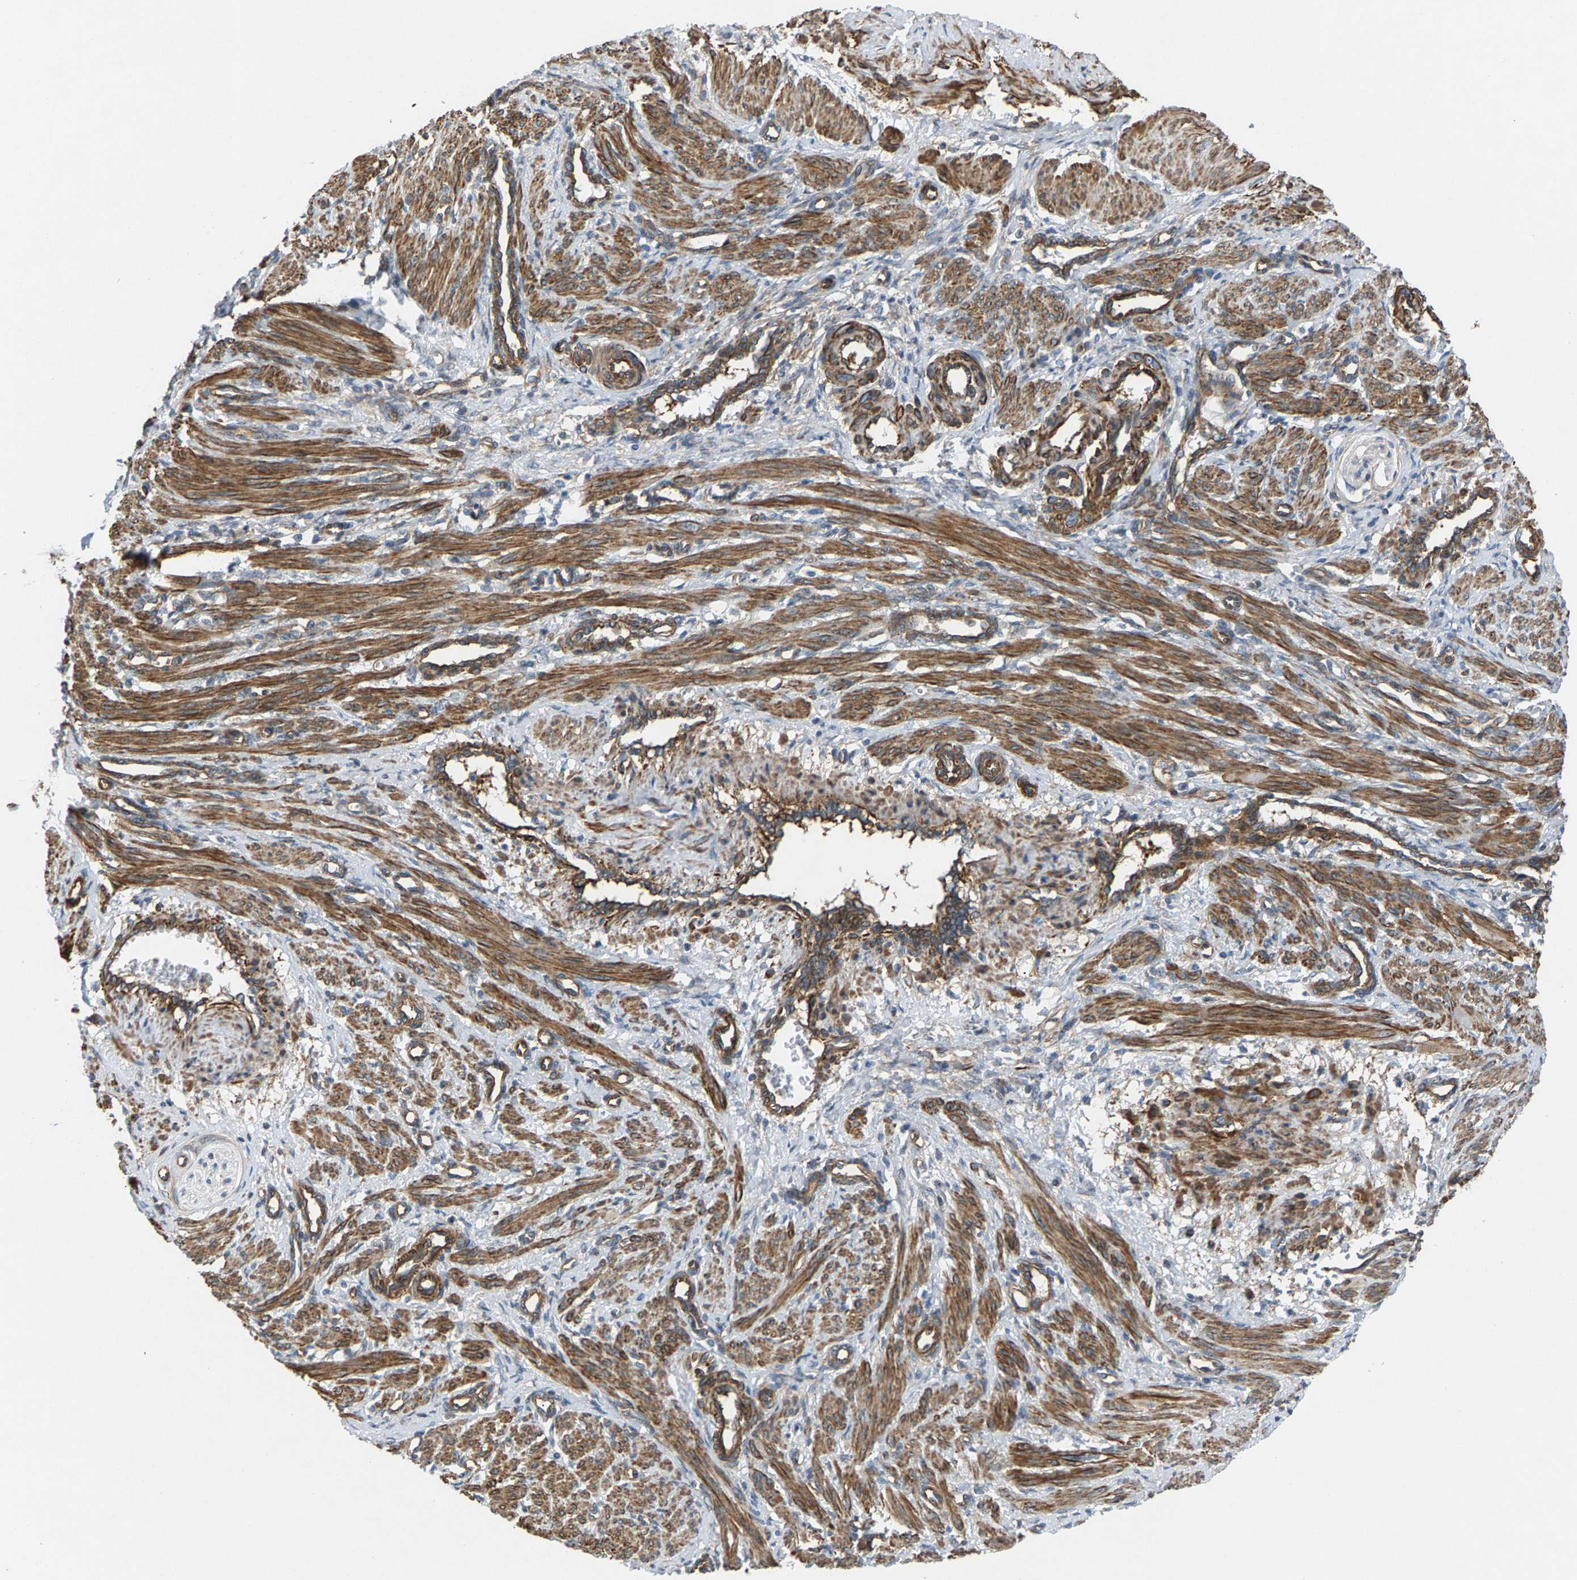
{"staining": {"intensity": "strong", "quantity": ">75%", "location": "cytoplasmic/membranous"}, "tissue": "smooth muscle", "cell_type": "Smooth muscle cells", "image_type": "normal", "snomed": [{"axis": "morphology", "description": "Normal tissue, NOS"}, {"axis": "topography", "description": "Endometrium"}], "caption": "This micrograph reveals IHC staining of benign human smooth muscle, with high strong cytoplasmic/membranous expression in approximately >75% of smooth muscle cells.", "gene": "PDCL", "patient": {"sex": "female", "age": 33}}